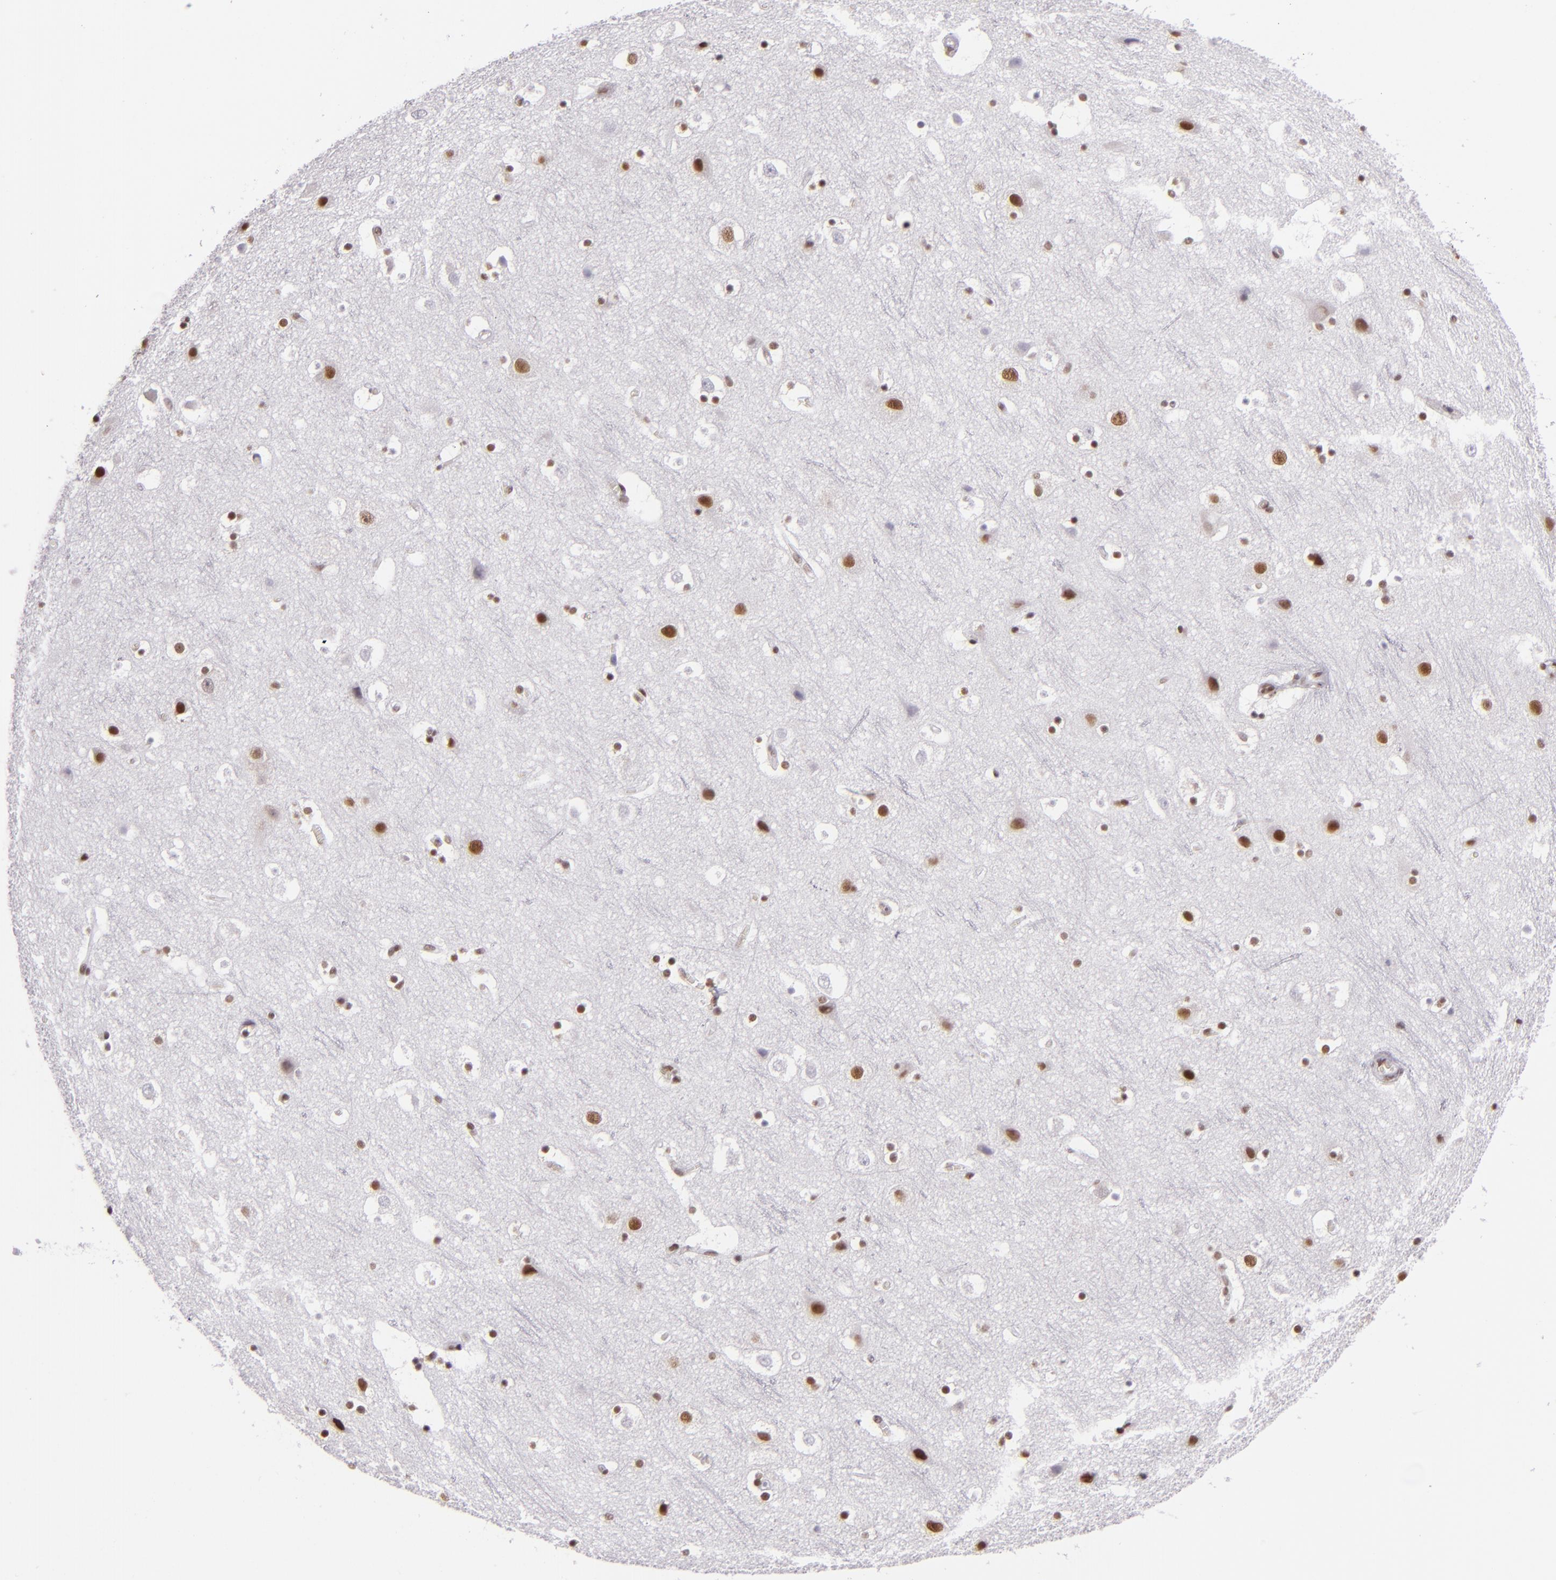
{"staining": {"intensity": "negative", "quantity": "none", "location": "none"}, "tissue": "cerebral cortex", "cell_type": "Endothelial cells", "image_type": "normal", "snomed": [{"axis": "morphology", "description": "Normal tissue, NOS"}, {"axis": "topography", "description": "Cerebral cortex"}], "caption": "IHC image of unremarkable human cerebral cortex stained for a protein (brown), which exhibits no positivity in endothelial cells.", "gene": "BRD8", "patient": {"sex": "male", "age": 45}}